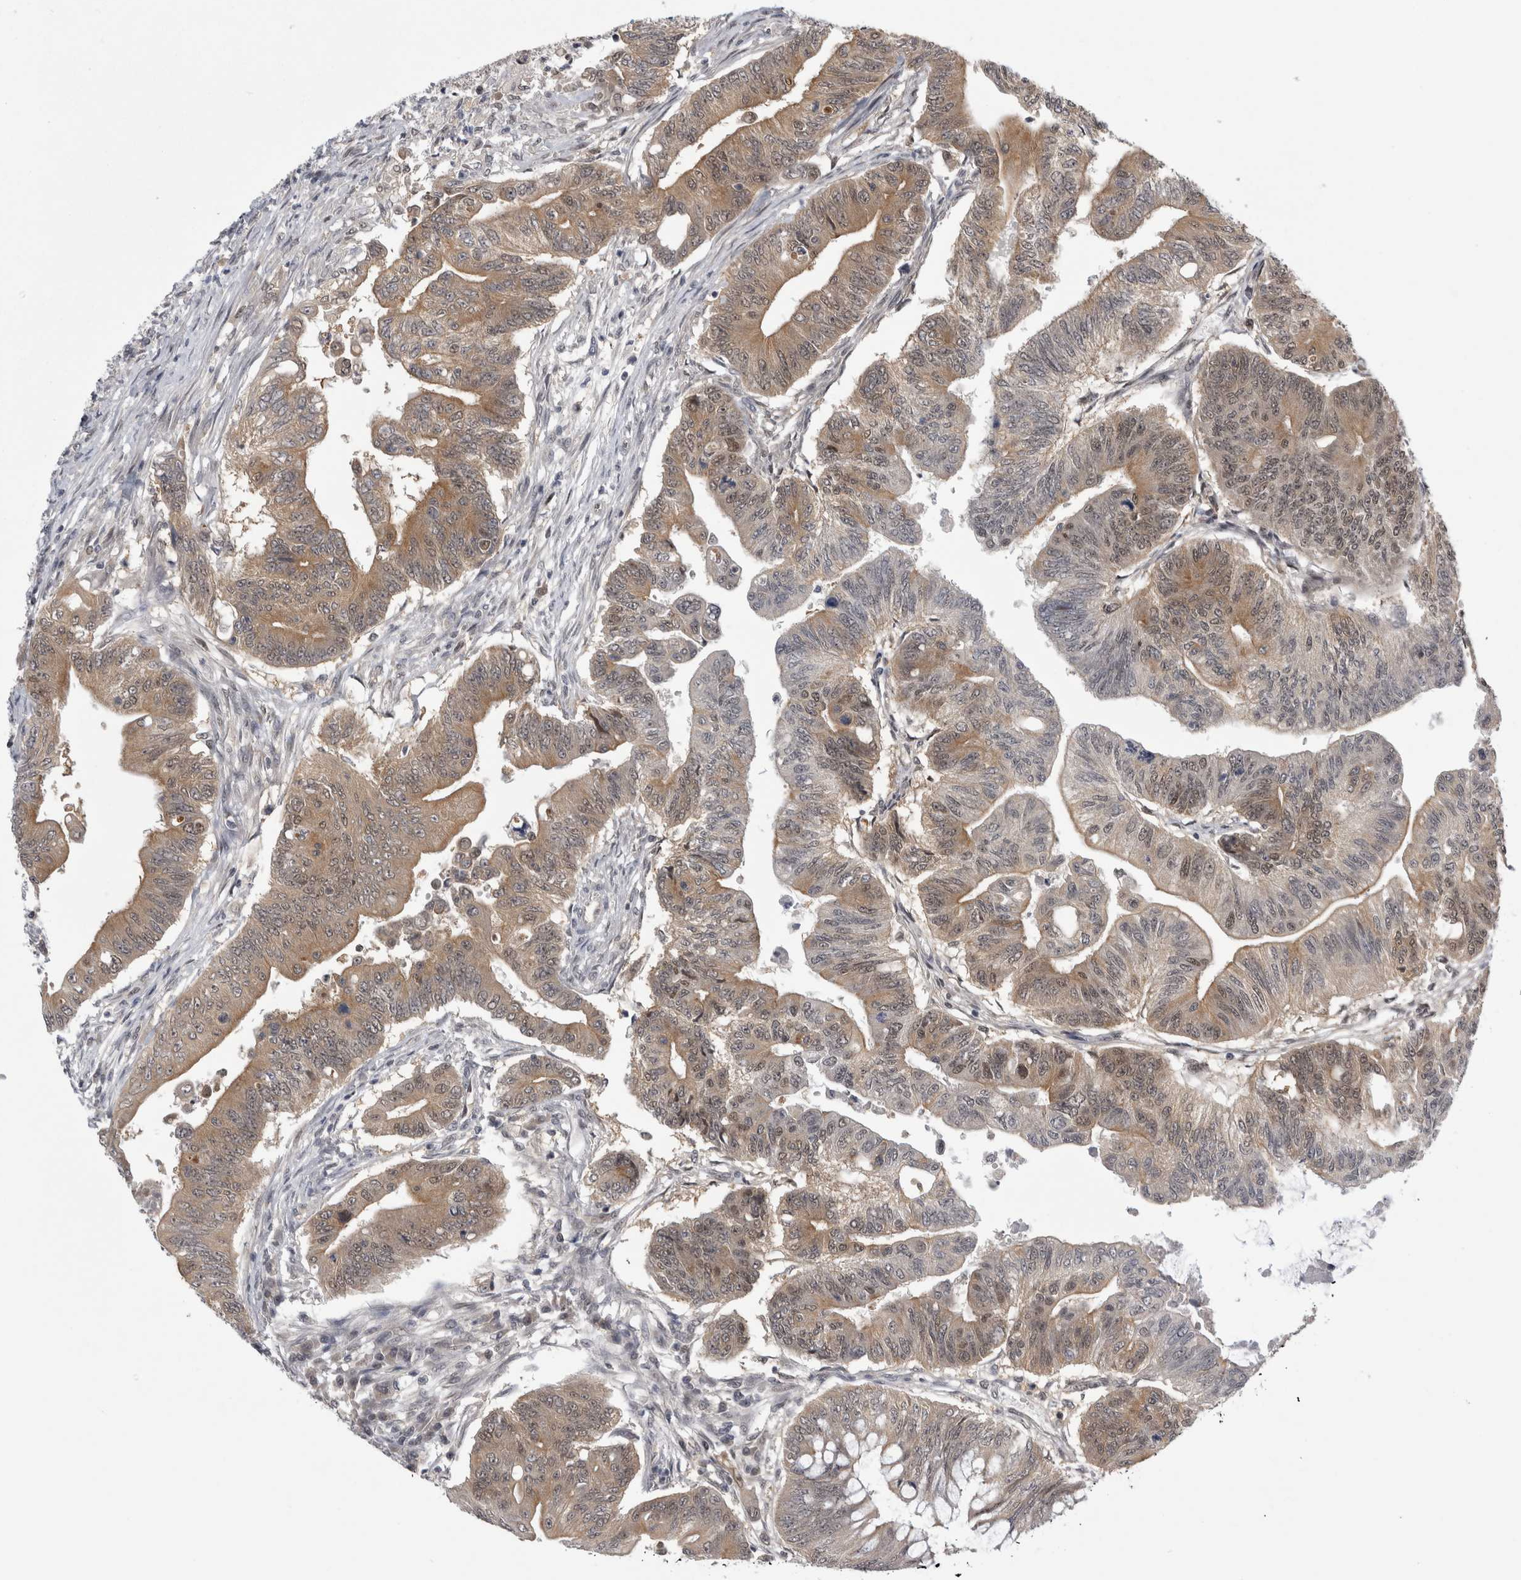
{"staining": {"intensity": "moderate", "quantity": ">75%", "location": "cytoplasmic/membranous"}, "tissue": "colorectal cancer", "cell_type": "Tumor cells", "image_type": "cancer", "snomed": [{"axis": "morphology", "description": "Adenoma, NOS"}, {"axis": "morphology", "description": "Adenocarcinoma, NOS"}, {"axis": "topography", "description": "Colon"}], "caption": "Moderate cytoplasmic/membranous expression for a protein is present in about >75% of tumor cells of colorectal cancer using IHC.", "gene": "PSMB2", "patient": {"sex": "male", "age": 79}}